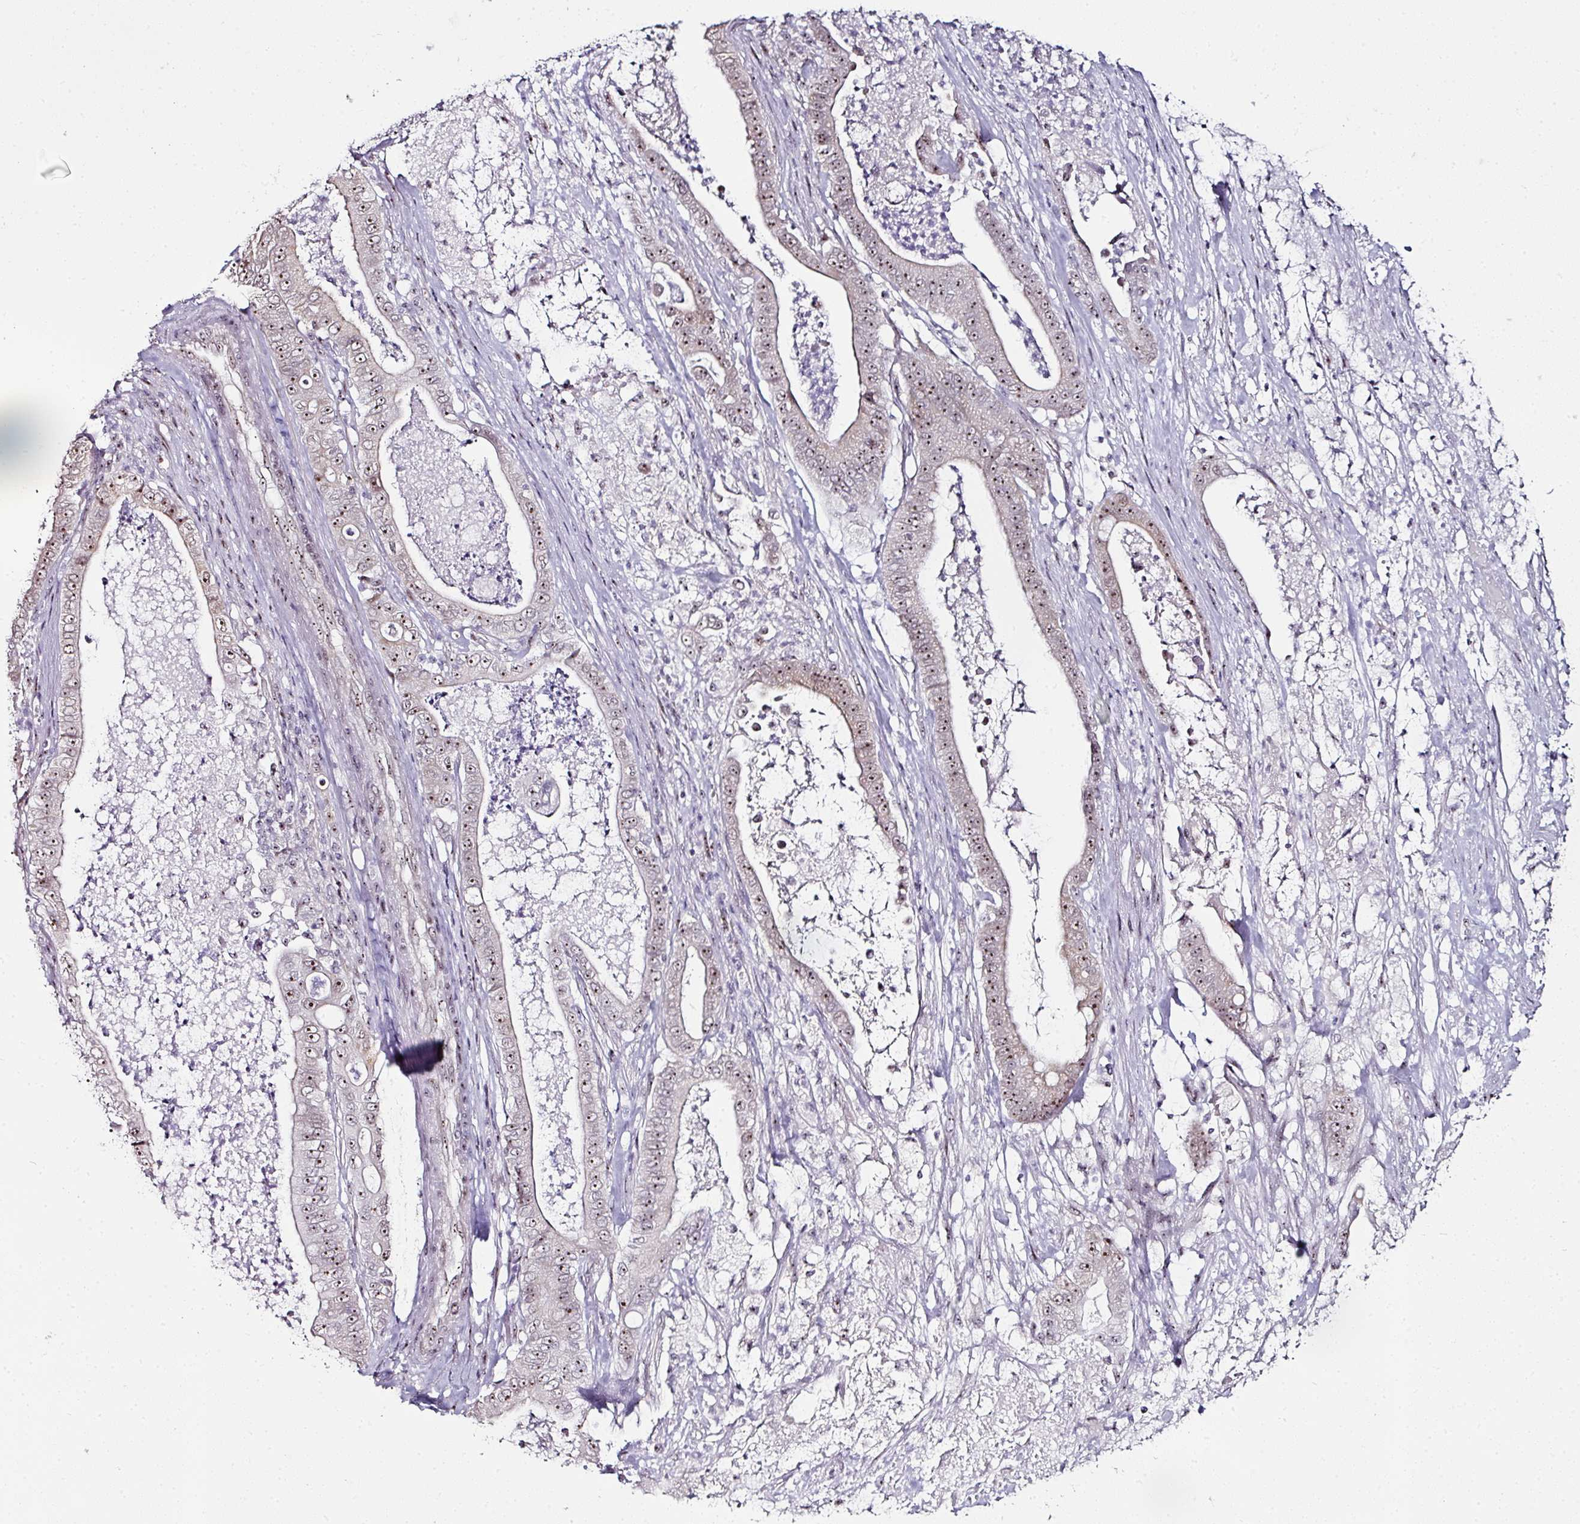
{"staining": {"intensity": "moderate", "quantity": ">75%", "location": "nuclear"}, "tissue": "pancreatic cancer", "cell_type": "Tumor cells", "image_type": "cancer", "snomed": [{"axis": "morphology", "description": "Adenocarcinoma, NOS"}, {"axis": "topography", "description": "Pancreas"}], "caption": "Immunohistochemistry (IHC) staining of adenocarcinoma (pancreatic), which reveals medium levels of moderate nuclear expression in about >75% of tumor cells indicating moderate nuclear protein staining. The staining was performed using DAB (brown) for protein detection and nuclei were counterstained in hematoxylin (blue).", "gene": "NACC2", "patient": {"sex": "male", "age": 71}}